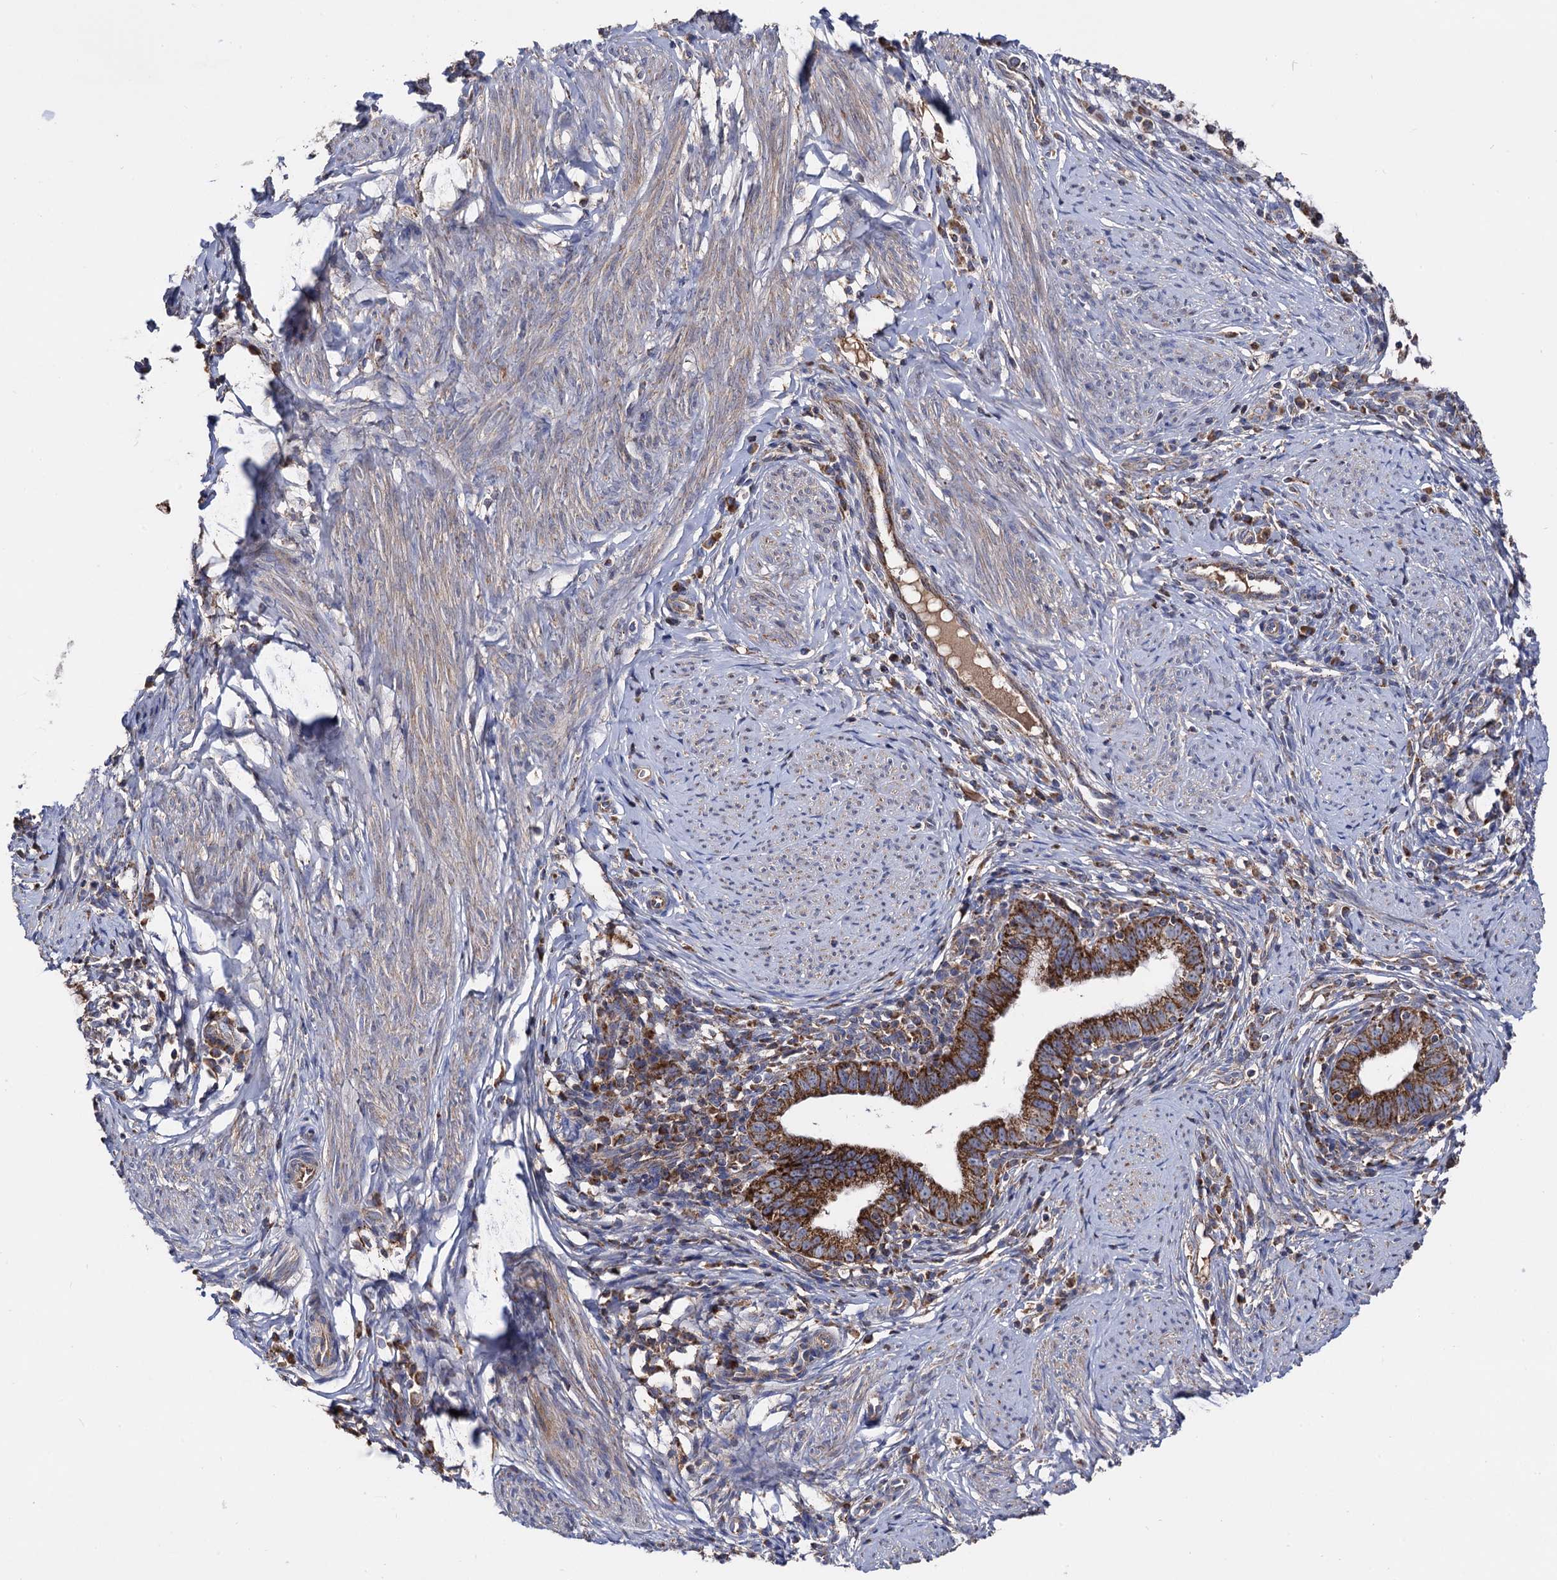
{"staining": {"intensity": "strong", "quantity": ">75%", "location": "cytoplasmic/membranous"}, "tissue": "cervical cancer", "cell_type": "Tumor cells", "image_type": "cancer", "snomed": [{"axis": "morphology", "description": "Adenocarcinoma, NOS"}, {"axis": "topography", "description": "Cervix"}], "caption": "Protein expression analysis of cervical adenocarcinoma shows strong cytoplasmic/membranous positivity in about >75% of tumor cells.", "gene": "IQCH", "patient": {"sex": "female", "age": 36}}